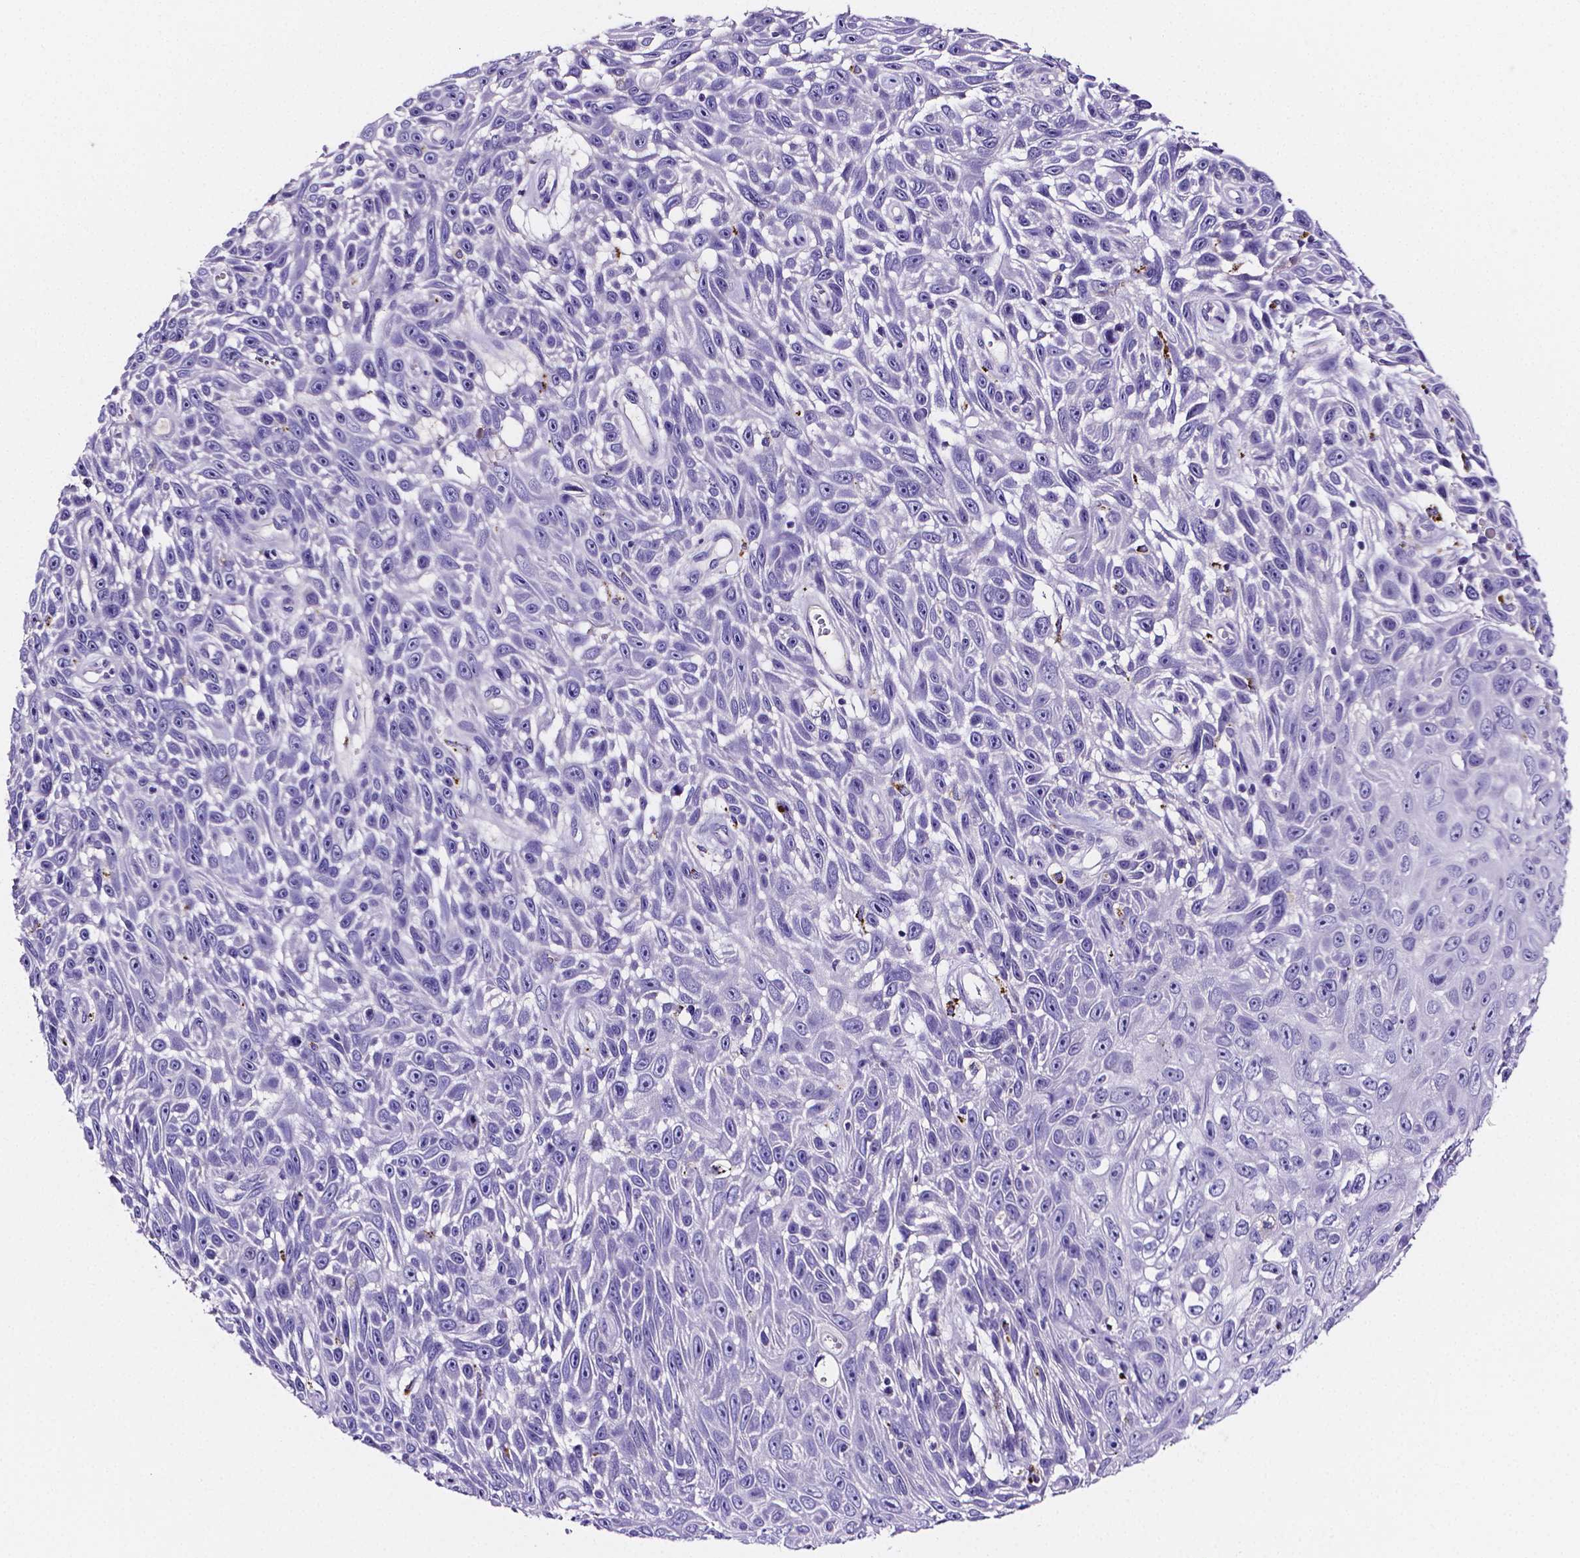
{"staining": {"intensity": "negative", "quantity": "none", "location": "none"}, "tissue": "skin cancer", "cell_type": "Tumor cells", "image_type": "cancer", "snomed": [{"axis": "morphology", "description": "Squamous cell carcinoma, NOS"}, {"axis": "topography", "description": "Skin"}], "caption": "This is an immunohistochemistry (IHC) micrograph of human skin cancer (squamous cell carcinoma). There is no expression in tumor cells.", "gene": "NRGN", "patient": {"sex": "male", "age": 82}}